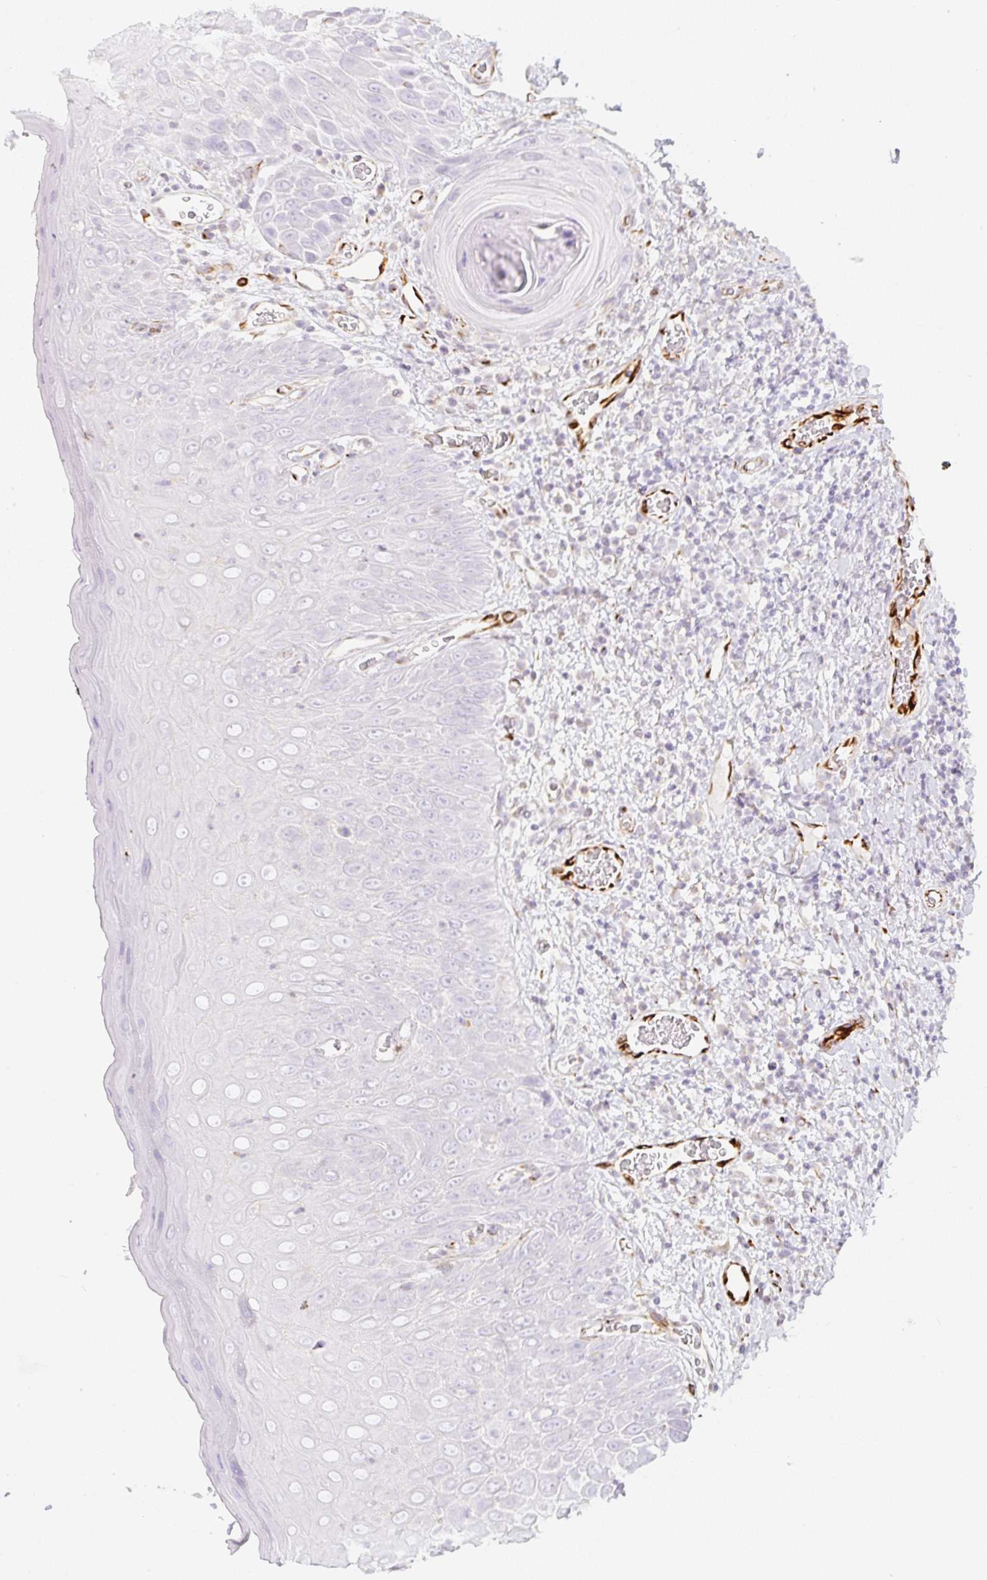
{"staining": {"intensity": "moderate", "quantity": "<25%", "location": "cytoplasmic/membranous"}, "tissue": "oral mucosa", "cell_type": "Squamous epithelial cells", "image_type": "normal", "snomed": [{"axis": "morphology", "description": "Normal tissue, NOS"}, {"axis": "morphology", "description": "Squamous cell carcinoma, NOS"}, {"axis": "topography", "description": "Oral tissue"}, {"axis": "topography", "description": "Tounge, NOS"}, {"axis": "topography", "description": "Head-Neck"}], "caption": "Immunohistochemistry photomicrograph of unremarkable oral mucosa stained for a protein (brown), which demonstrates low levels of moderate cytoplasmic/membranous positivity in about <25% of squamous epithelial cells.", "gene": "ZNF689", "patient": {"sex": "male", "age": 76}}